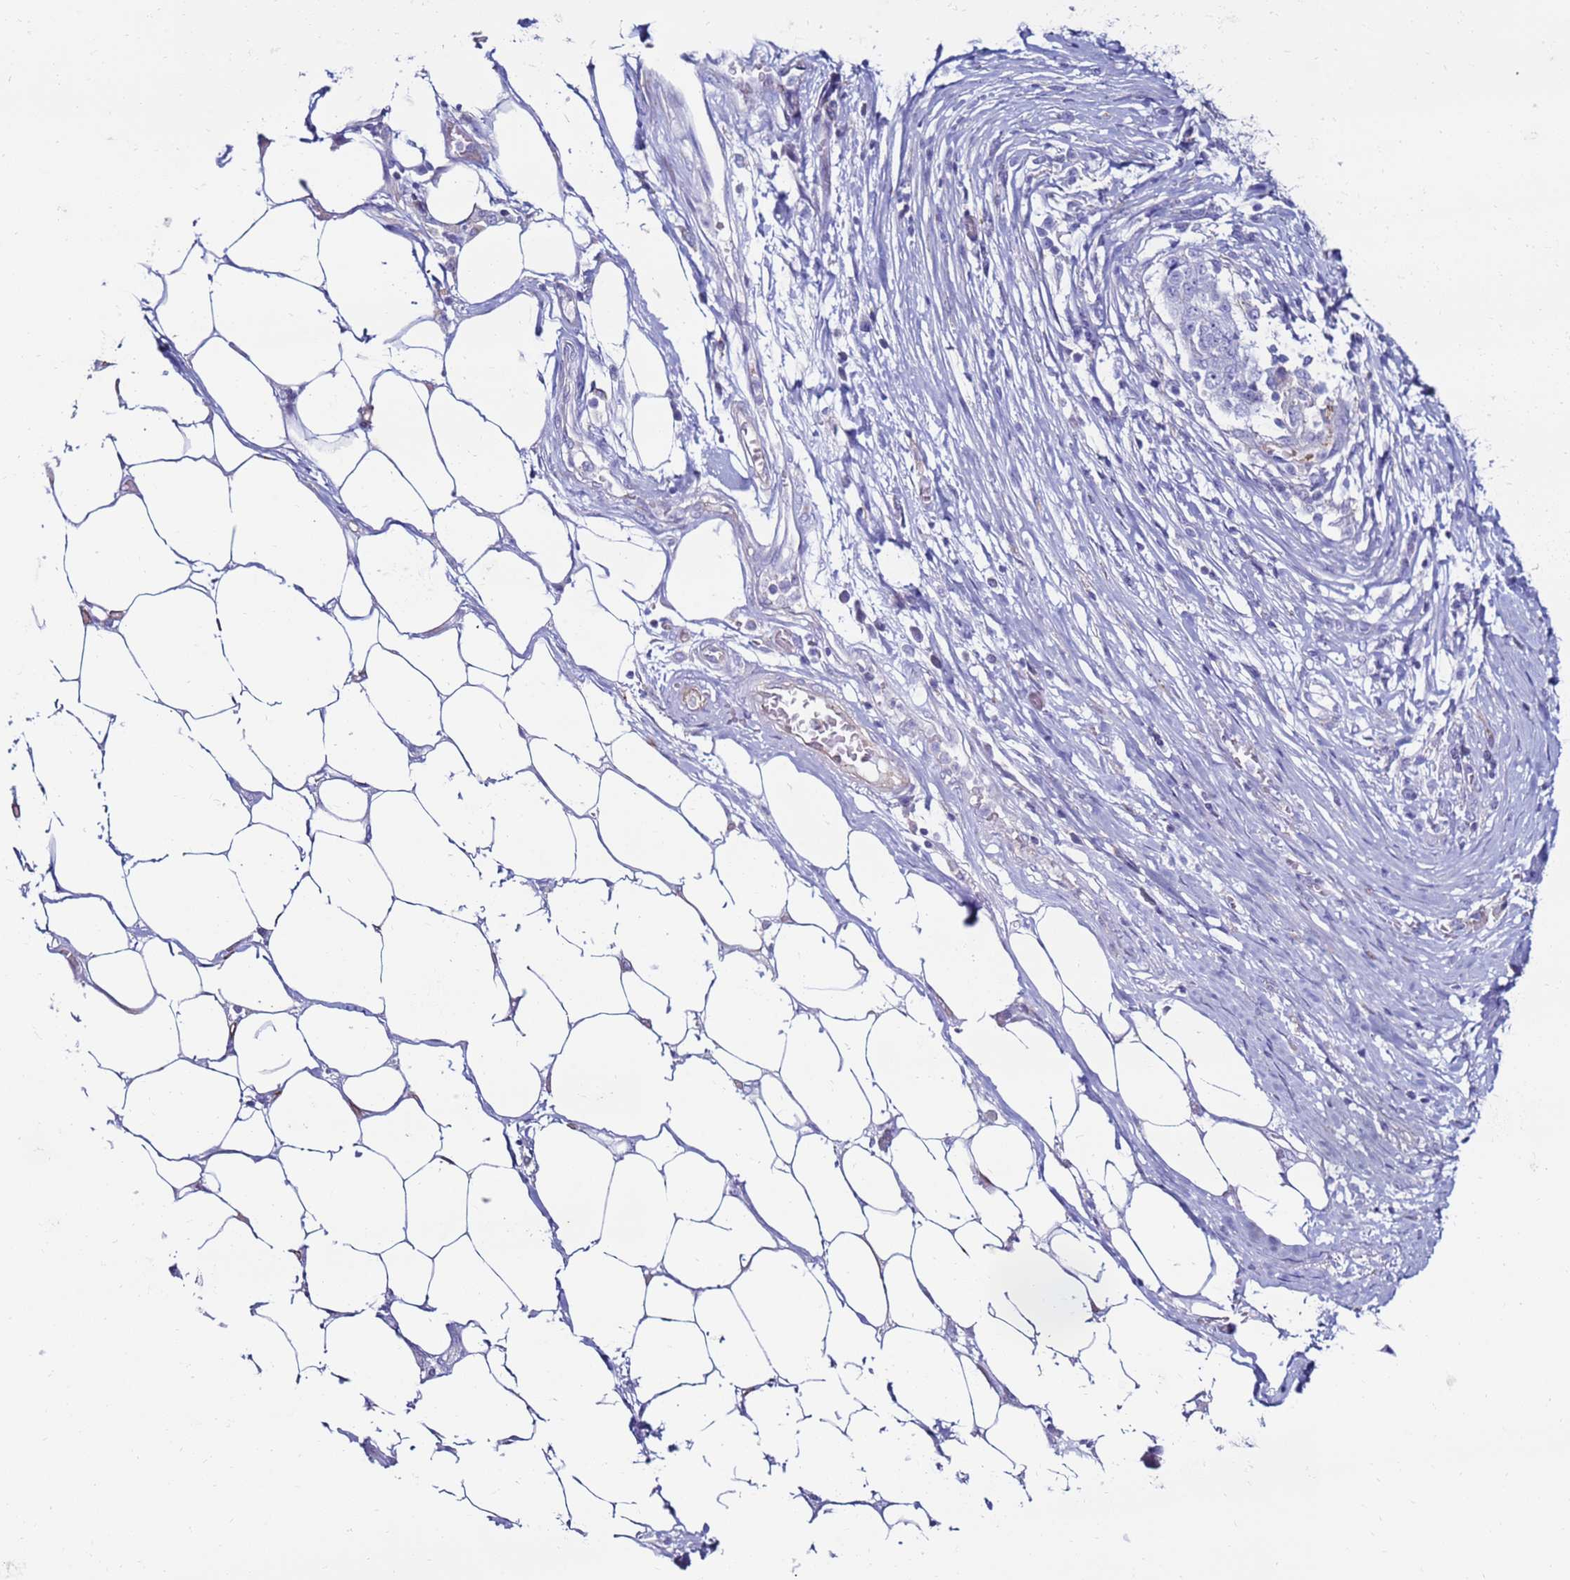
{"staining": {"intensity": "negative", "quantity": "none", "location": "none"}, "tissue": "stomach cancer", "cell_type": "Tumor cells", "image_type": "cancer", "snomed": [{"axis": "morphology", "description": "Adenocarcinoma, NOS"}, {"axis": "topography", "description": "Stomach"}], "caption": "Tumor cells show no significant expression in stomach cancer.", "gene": "CLEC4M", "patient": {"sex": "male", "age": 59}}